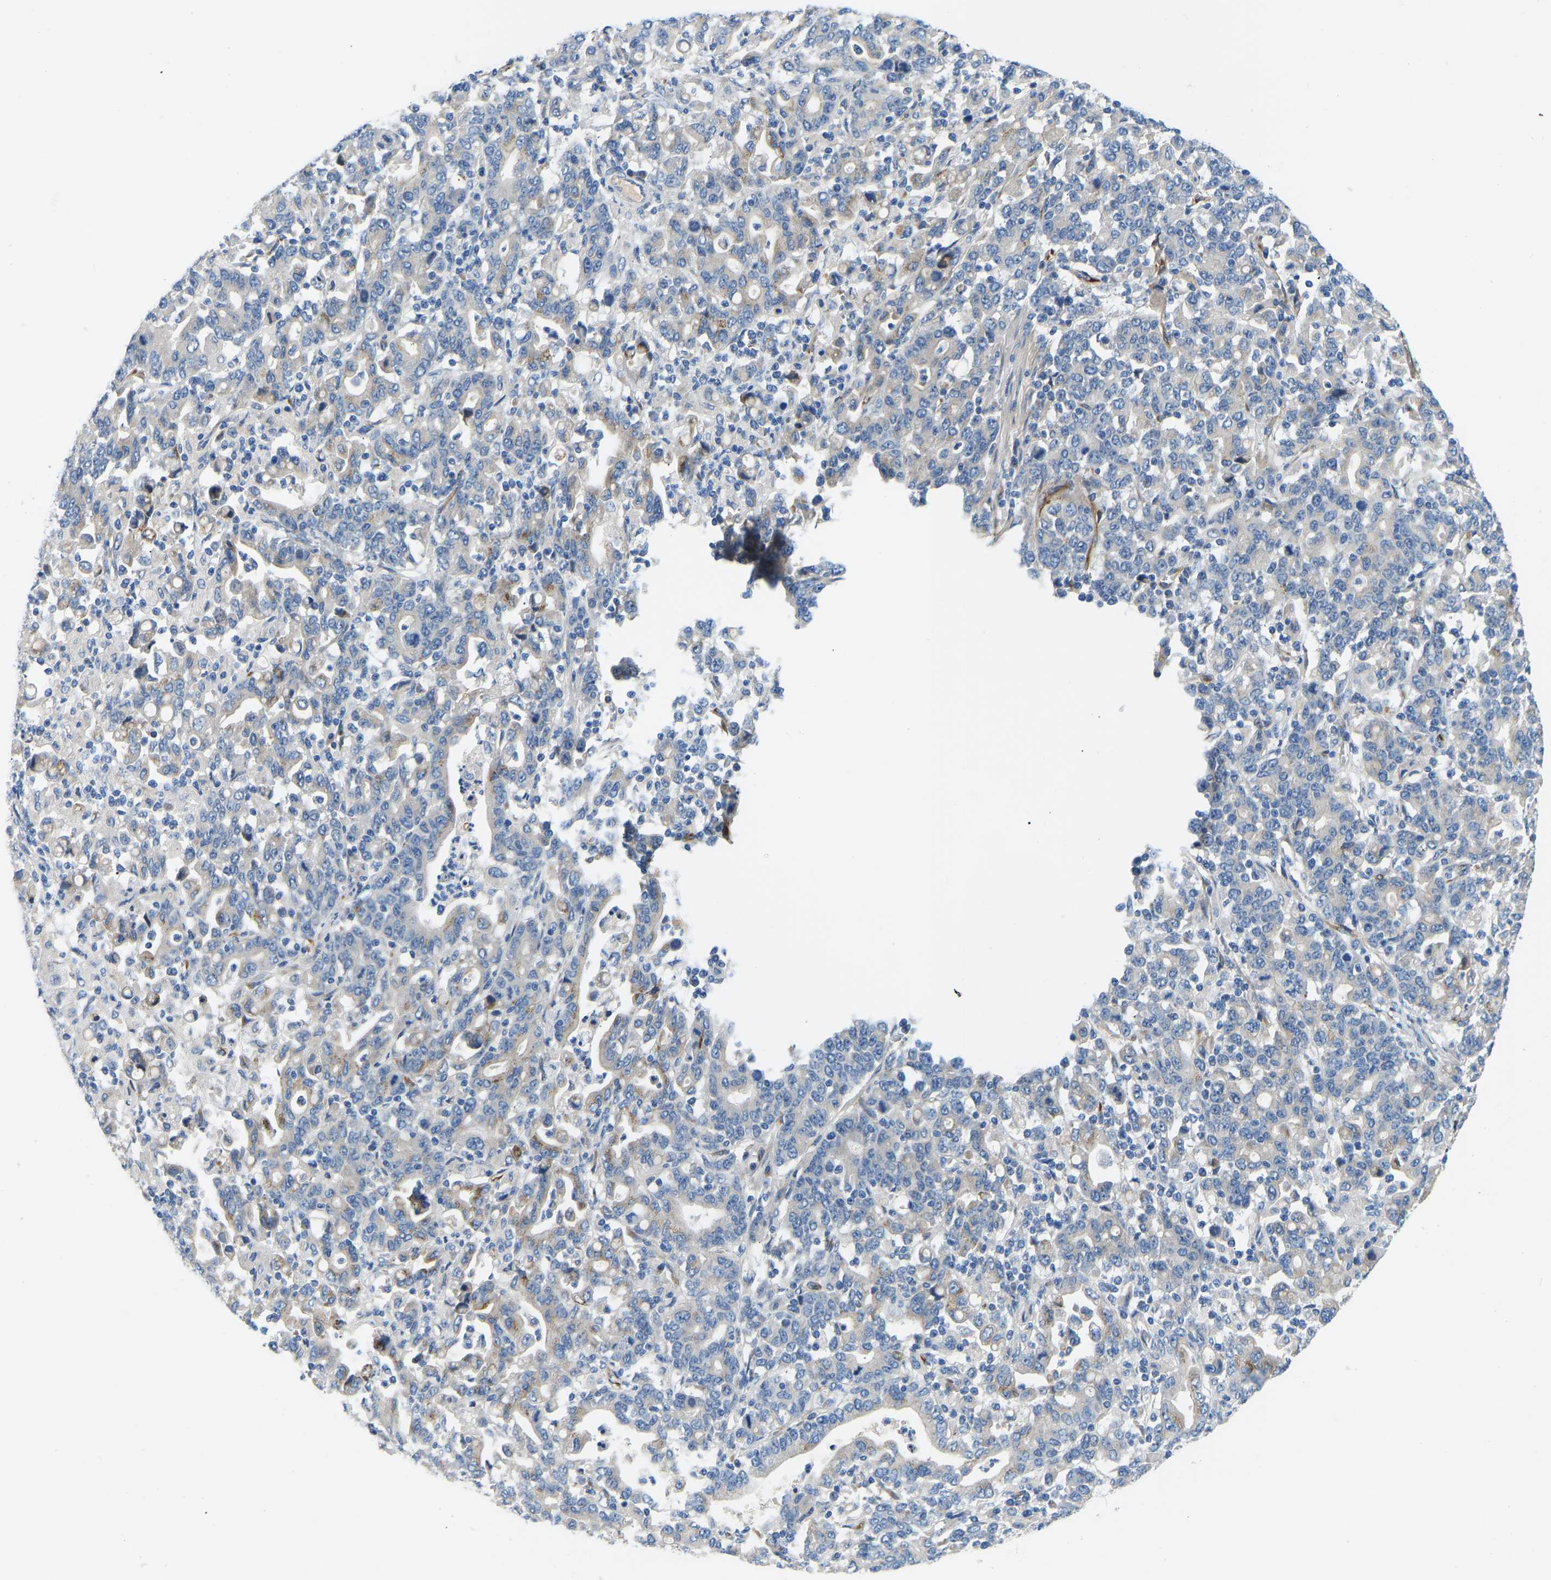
{"staining": {"intensity": "weak", "quantity": "<25%", "location": "cytoplasmic/membranous"}, "tissue": "stomach cancer", "cell_type": "Tumor cells", "image_type": "cancer", "snomed": [{"axis": "morphology", "description": "Adenocarcinoma, NOS"}, {"axis": "topography", "description": "Stomach, upper"}], "caption": "Stomach cancer was stained to show a protein in brown. There is no significant expression in tumor cells.", "gene": "COL15A1", "patient": {"sex": "male", "age": 69}}